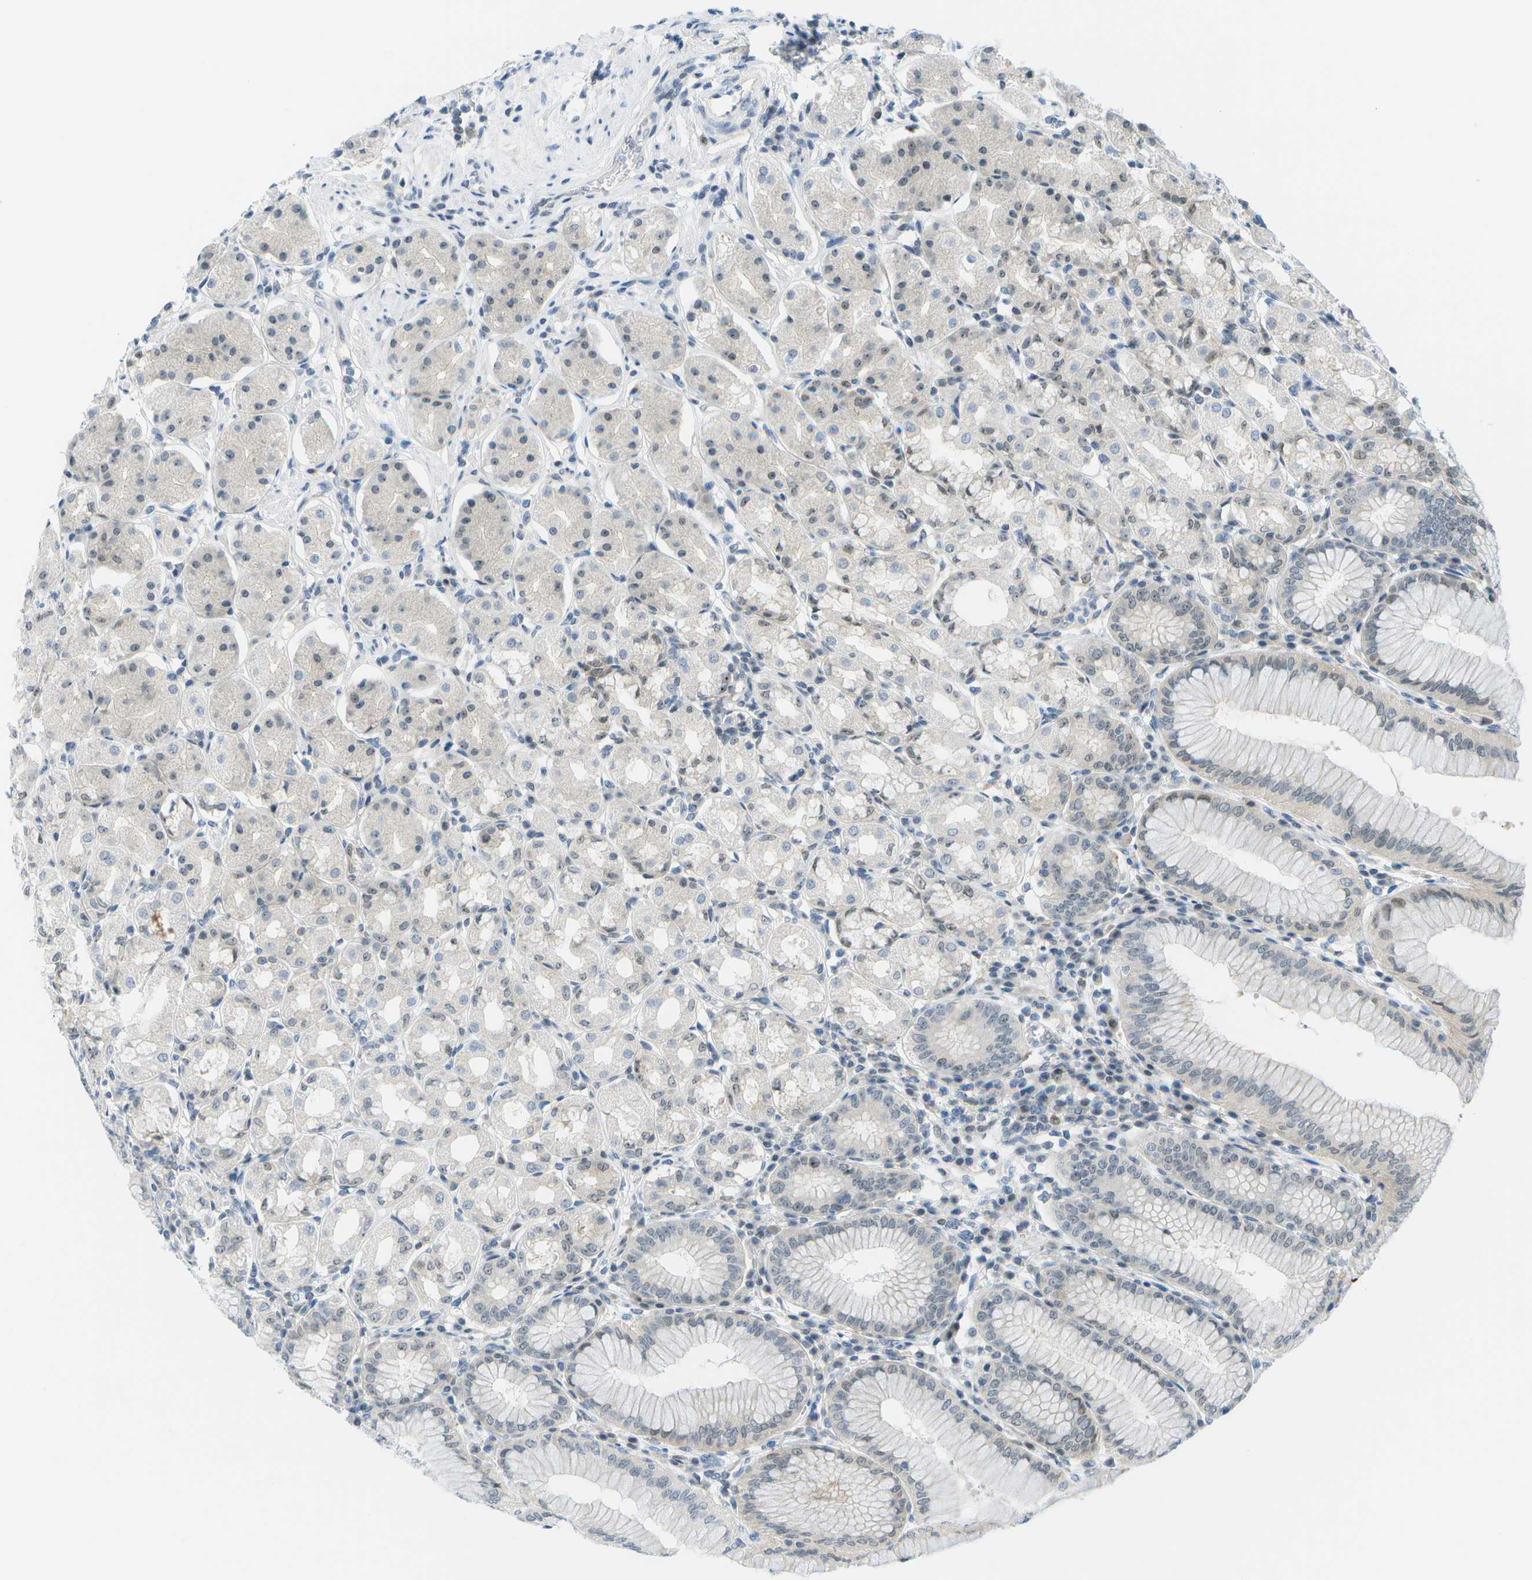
{"staining": {"intensity": "moderate", "quantity": "<25%", "location": "nuclear"}, "tissue": "stomach", "cell_type": "Glandular cells", "image_type": "normal", "snomed": [{"axis": "morphology", "description": "Normal tissue, NOS"}, {"axis": "topography", "description": "Stomach"}, {"axis": "topography", "description": "Stomach, lower"}], "caption": "Stomach stained with immunohistochemistry (IHC) reveals moderate nuclear staining in about <25% of glandular cells.", "gene": "PITHD1", "patient": {"sex": "female", "age": 56}}